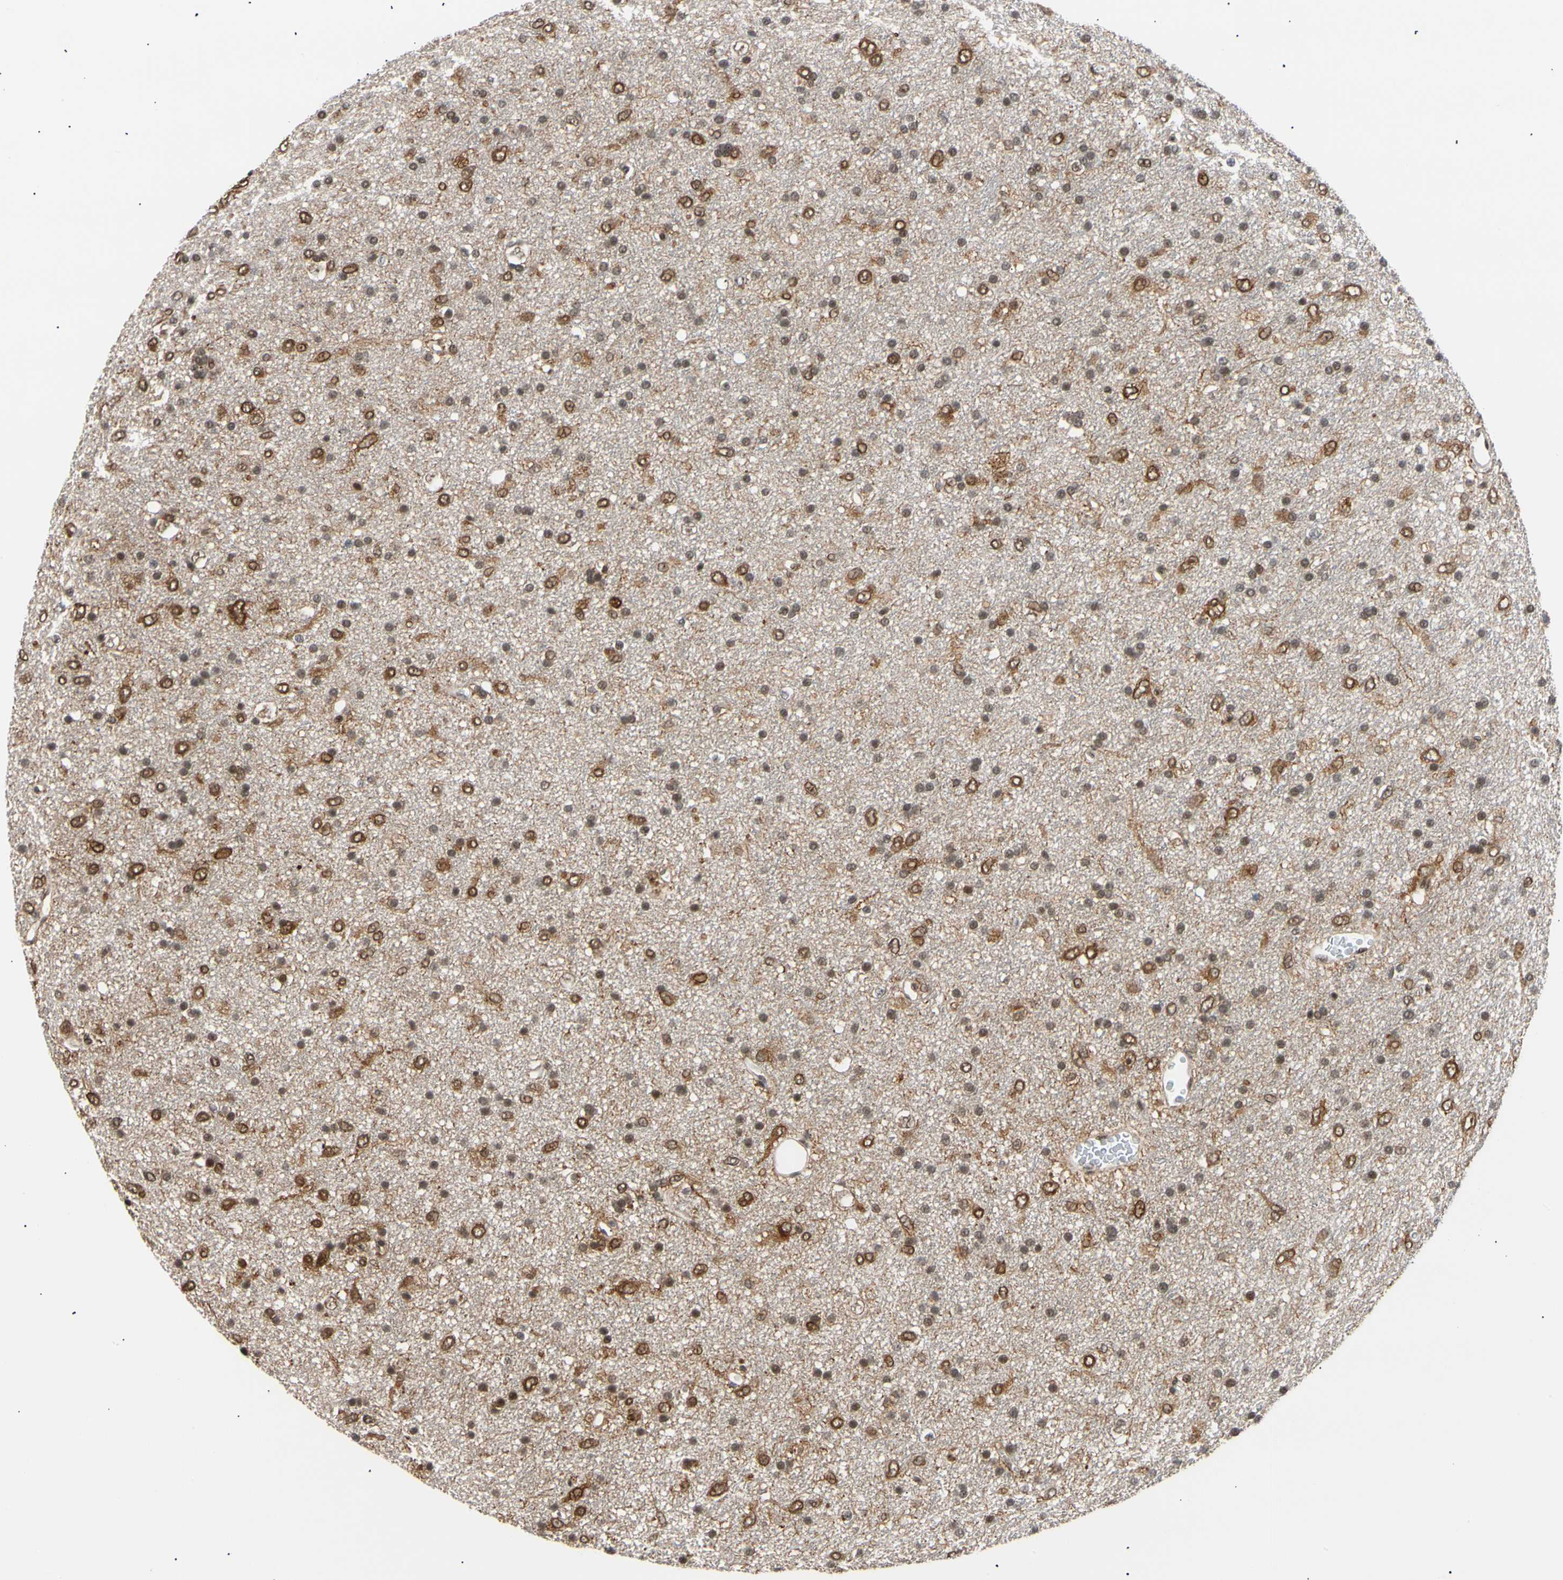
{"staining": {"intensity": "strong", "quantity": ">75%", "location": "cytoplasmic/membranous,nuclear"}, "tissue": "glioma", "cell_type": "Tumor cells", "image_type": "cancer", "snomed": [{"axis": "morphology", "description": "Glioma, malignant, Low grade"}, {"axis": "topography", "description": "Brain"}], "caption": "A histopathology image showing strong cytoplasmic/membranous and nuclear positivity in approximately >75% of tumor cells in glioma, as visualized by brown immunohistochemical staining.", "gene": "E2F1", "patient": {"sex": "male", "age": 77}}